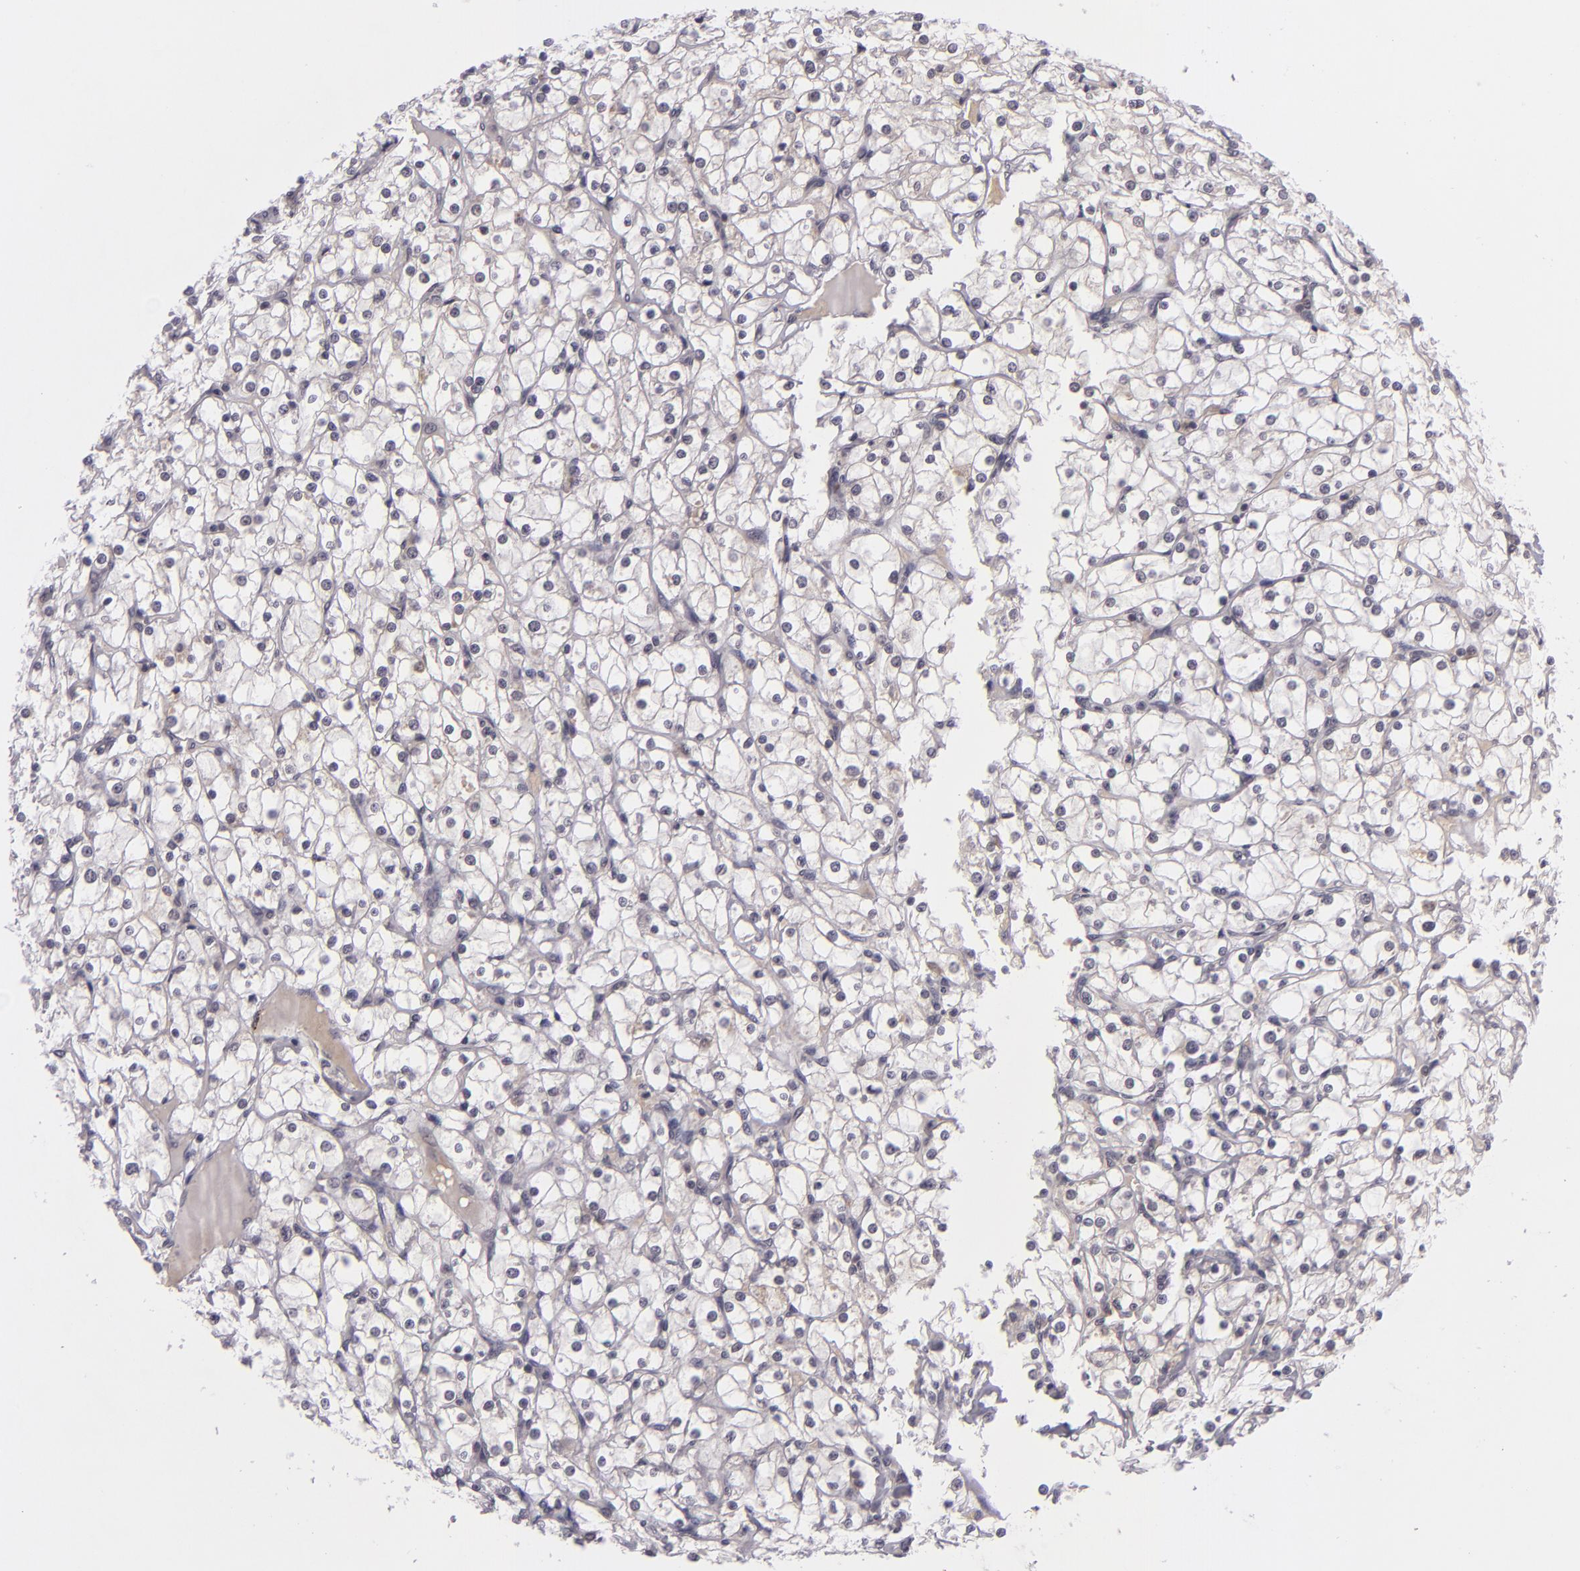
{"staining": {"intensity": "negative", "quantity": "none", "location": "none"}, "tissue": "renal cancer", "cell_type": "Tumor cells", "image_type": "cancer", "snomed": [{"axis": "morphology", "description": "Adenocarcinoma, NOS"}, {"axis": "topography", "description": "Kidney"}], "caption": "Adenocarcinoma (renal) stained for a protein using immunohistochemistry (IHC) exhibits no expression tumor cells.", "gene": "CASP8", "patient": {"sex": "female", "age": 73}}